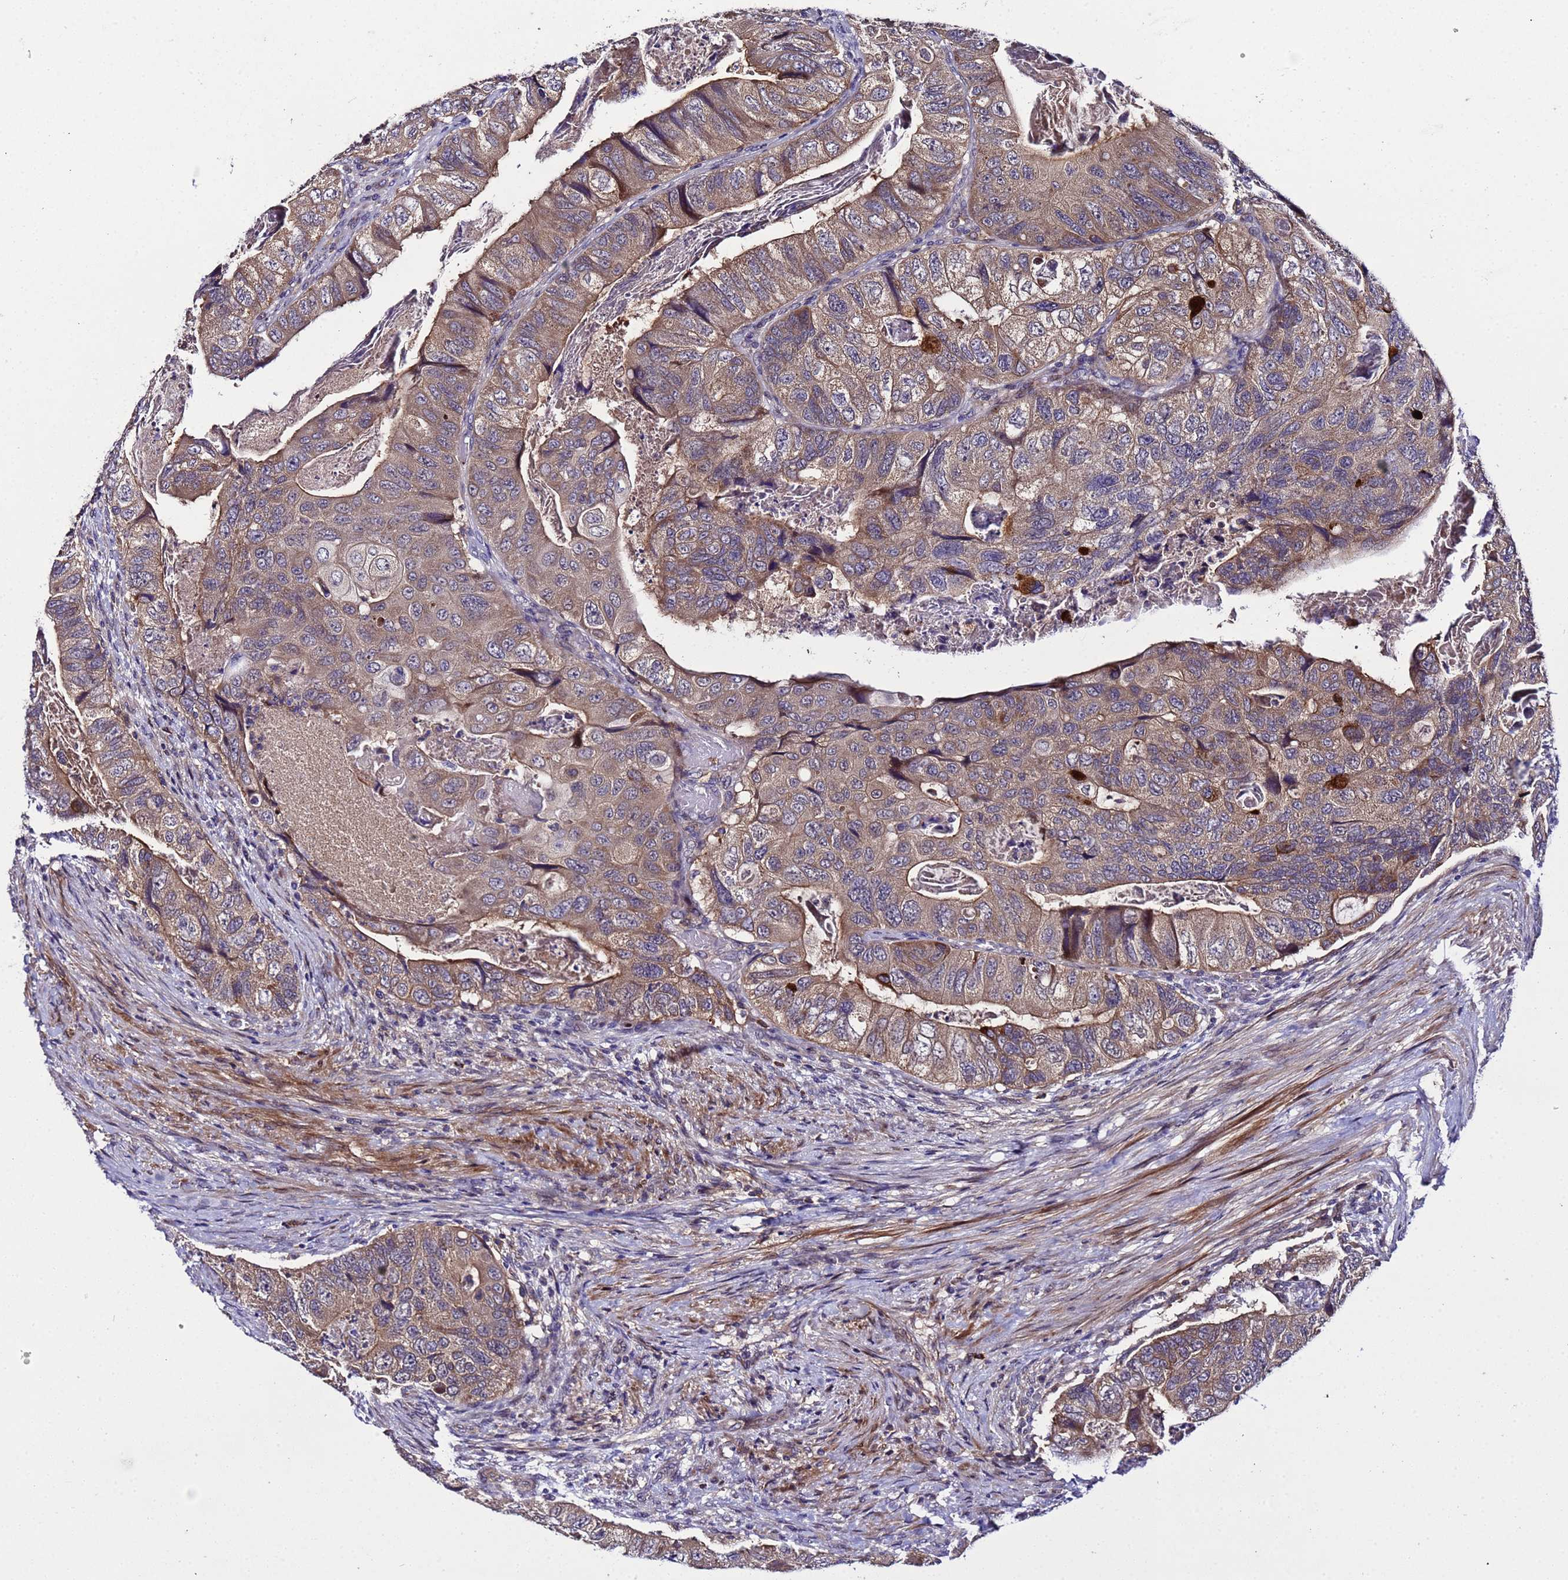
{"staining": {"intensity": "moderate", "quantity": ">75%", "location": "cytoplasmic/membranous"}, "tissue": "colorectal cancer", "cell_type": "Tumor cells", "image_type": "cancer", "snomed": [{"axis": "morphology", "description": "Adenocarcinoma, NOS"}, {"axis": "topography", "description": "Rectum"}], "caption": "This micrograph reveals immunohistochemistry (IHC) staining of colorectal cancer, with medium moderate cytoplasmic/membranous staining in about >75% of tumor cells.", "gene": "PLXDC2", "patient": {"sex": "male", "age": 63}}